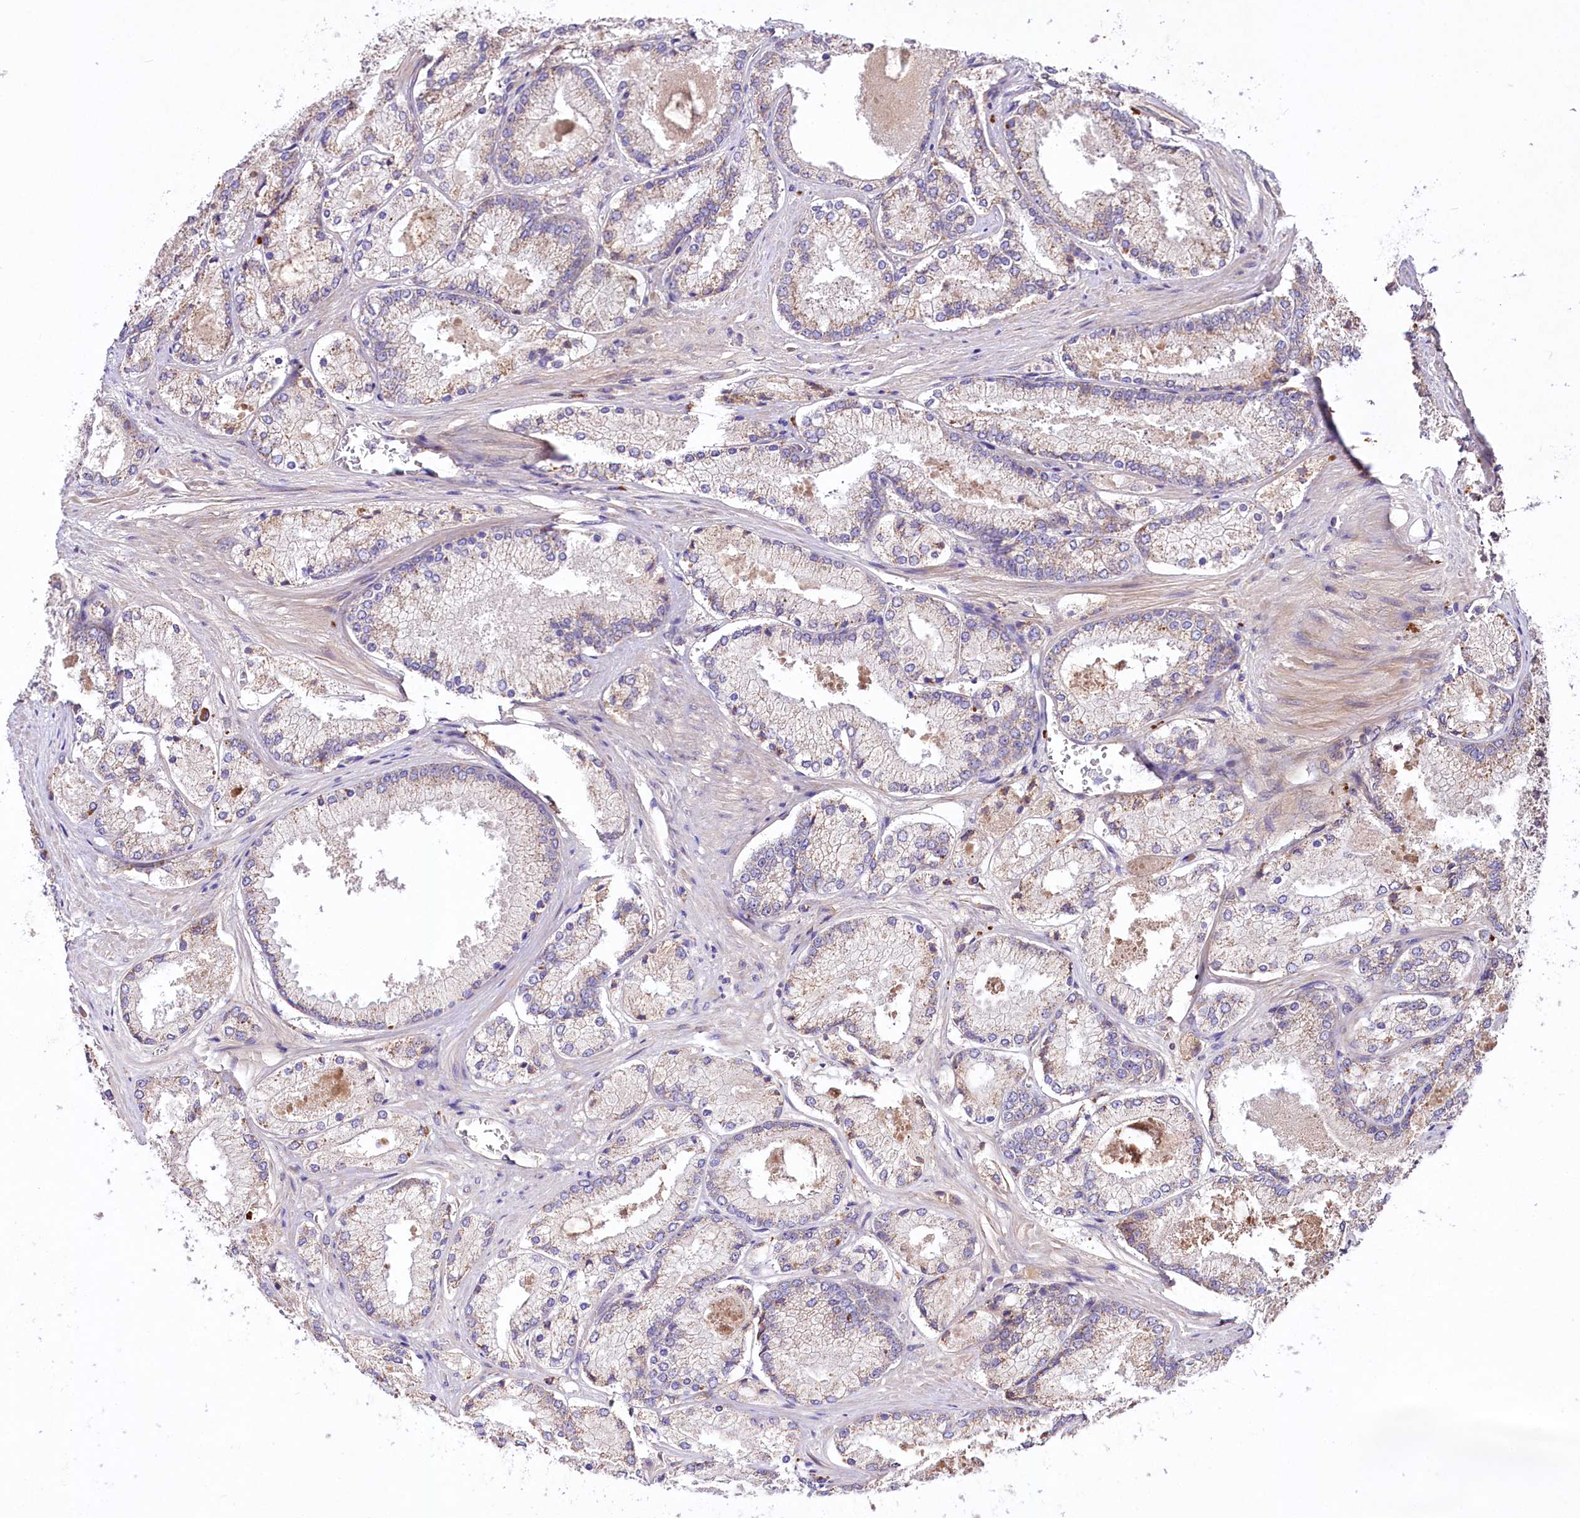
{"staining": {"intensity": "moderate", "quantity": "<25%", "location": "cytoplasmic/membranous"}, "tissue": "prostate cancer", "cell_type": "Tumor cells", "image_type": "cancer", "snomed": [{"axis": "morphology", "description": "Adenocarcinoma, Low grade"}, {"axis": "topography", "description": "Prostate"}], "caption": "Immunohistochemical staining of prostate cancer reveals low levels of moderate cytoplasmic/membranous positivity in about <25% of tumor cells. (DAB IHC, brown staining for protein, blue staining for nuclei).", "gene": "TNPO3", "patient": {"sex": "male", "age": 74}}